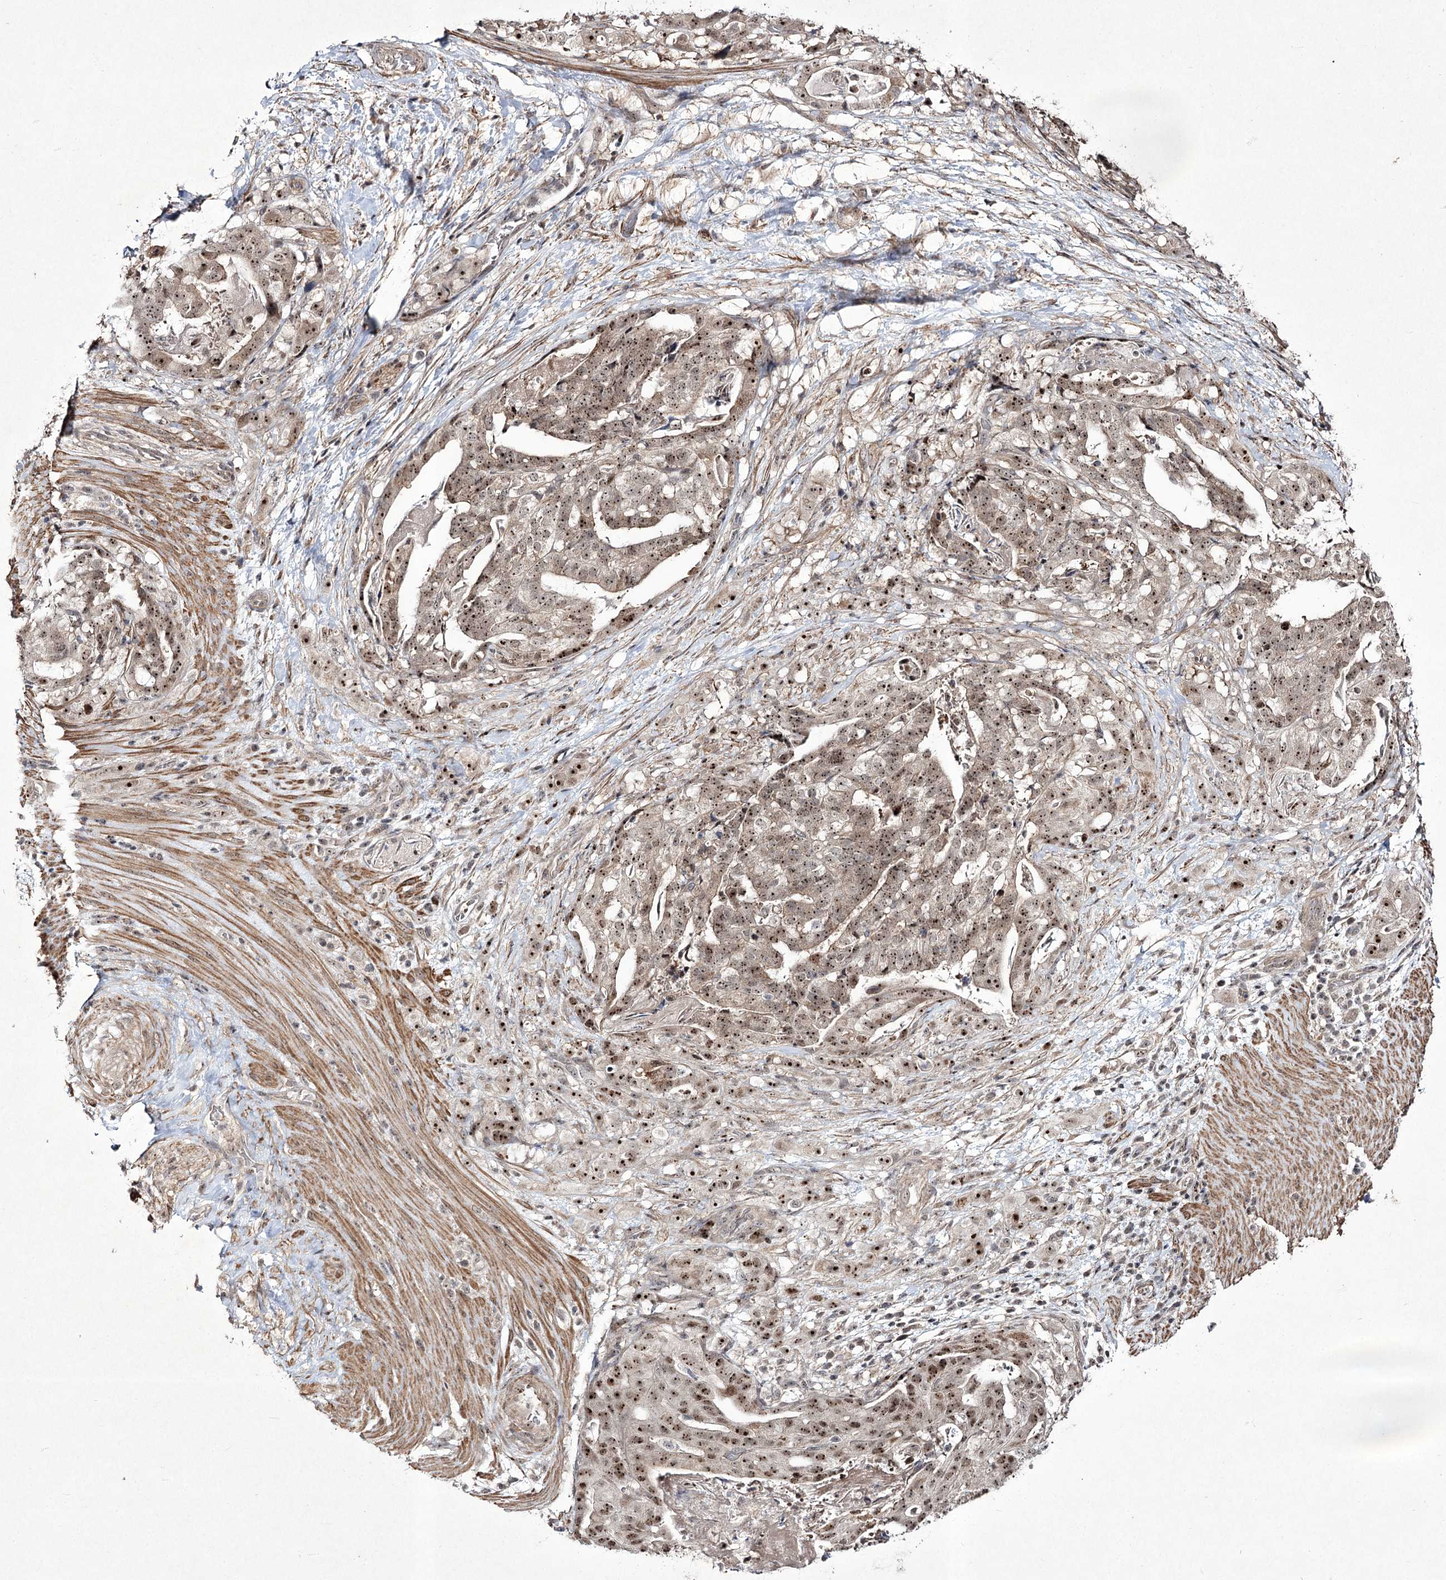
{"staining": {"intensity": "moderate", "quantity": ">75%", "location": "nuclear"}, "tissue": "stomach cancer", "cell_type": "Tumor cells", "image_type": "cancer", "snomed": [{"axis": "morphology", "description": "Adenocarcinoma, NOS"}, {"axis": "topography", "description": "Stomach"}], "caption": "Moderate nuclear staining is present in about >75% of tumor cells in stomach adenocarcinoma.", "gene": "CCDC59", "patient": {"sex": "male", "age": 48}}